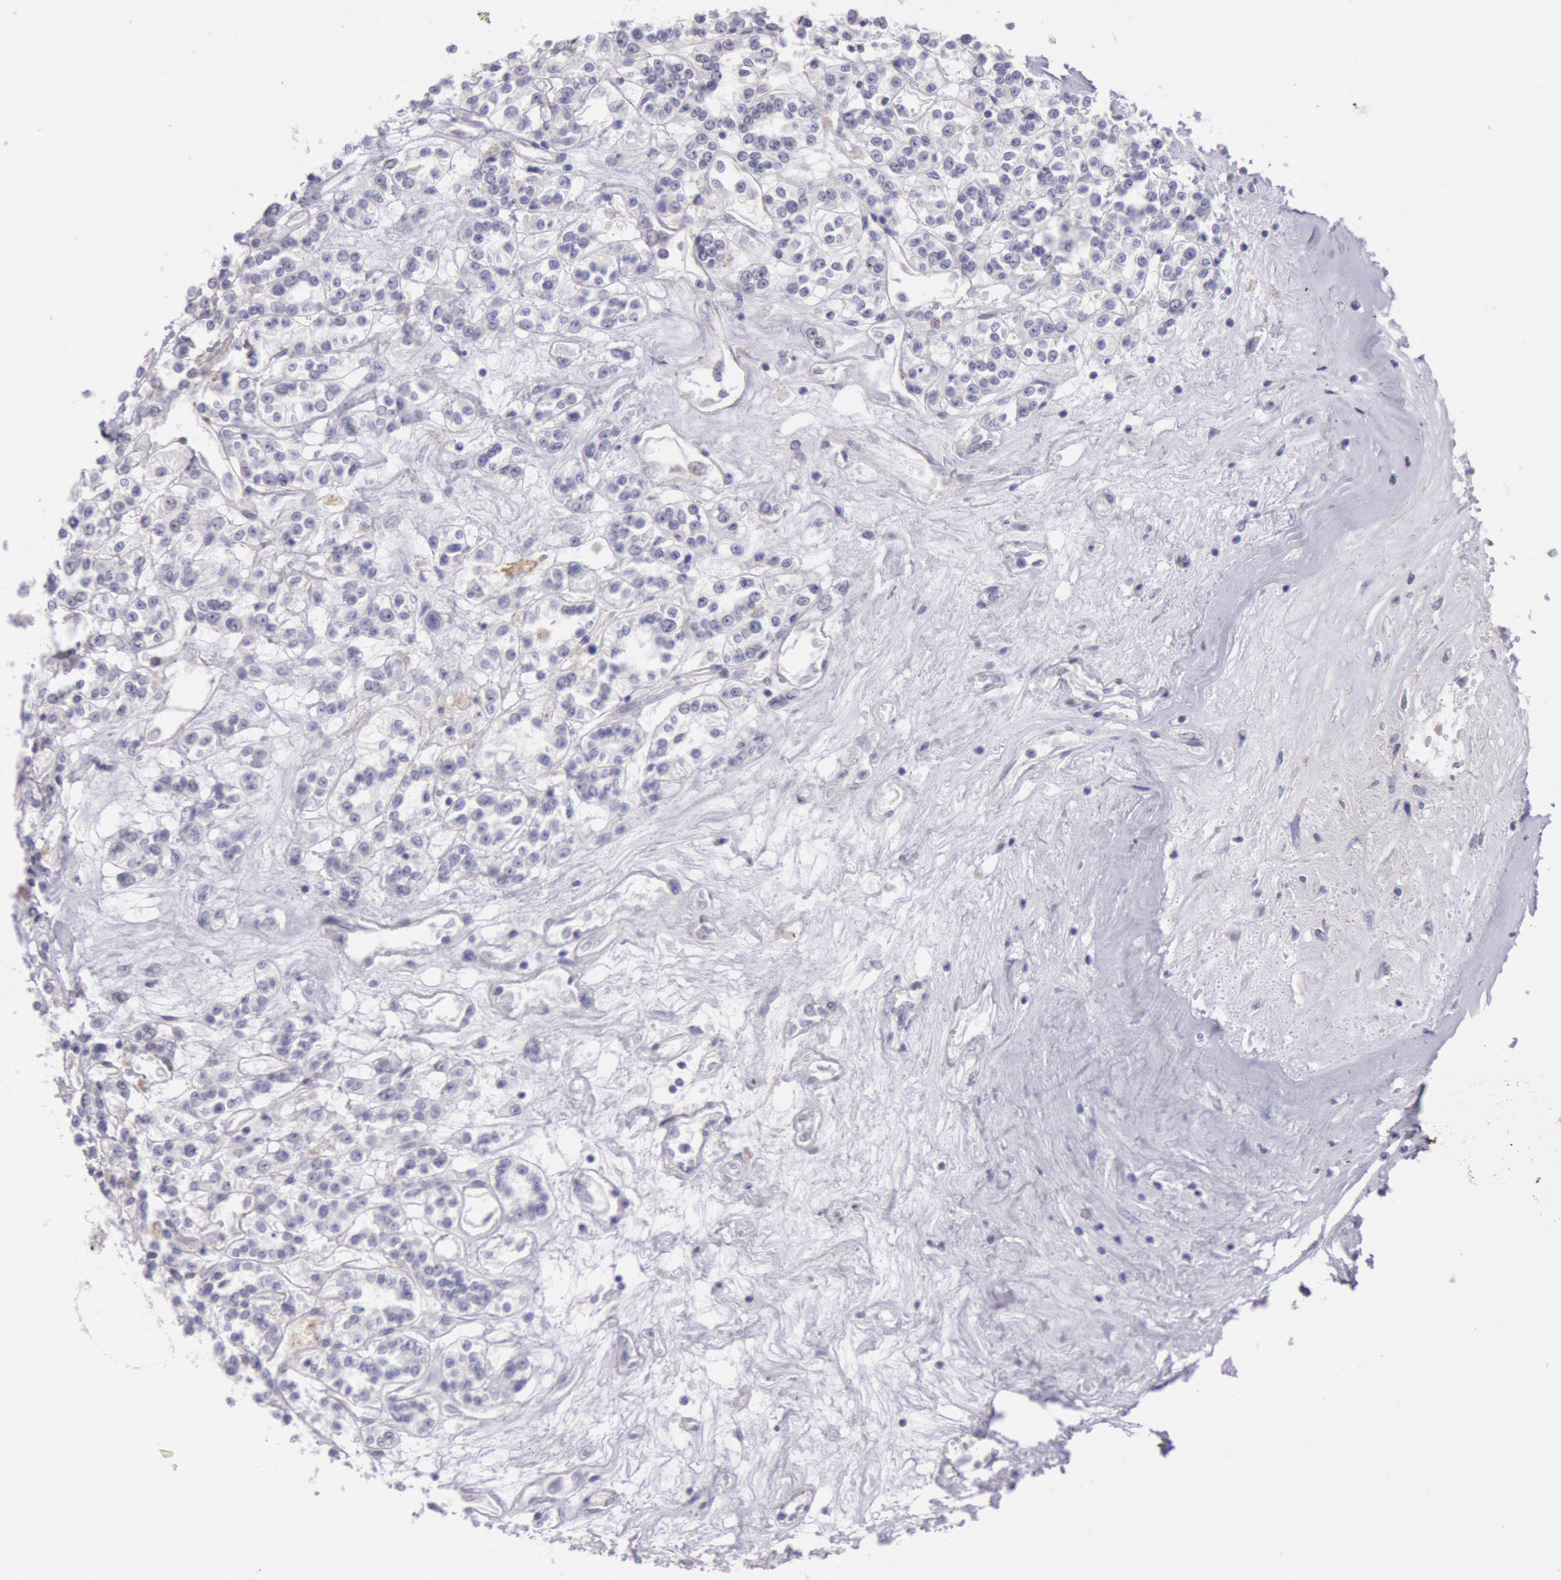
{"staining": {"intensity": "weak", "quantity": "<25%", "location": "cytoplasmic/membranous"}, "tissue": "renal cancer", "cell_type": "Tumor cells", "image_type": "cancer", "snomed": [{"axis": "morphology", "description": "Adenocarcinoma, NOS"}, {"axis": "topography", "description": "Kidney"}], "caption": "Tumor cells show no significant protein expression in adenocarcinoma (renal).", "gene": "FRMD6", "patient": {"sex": "female", "age": 76}}